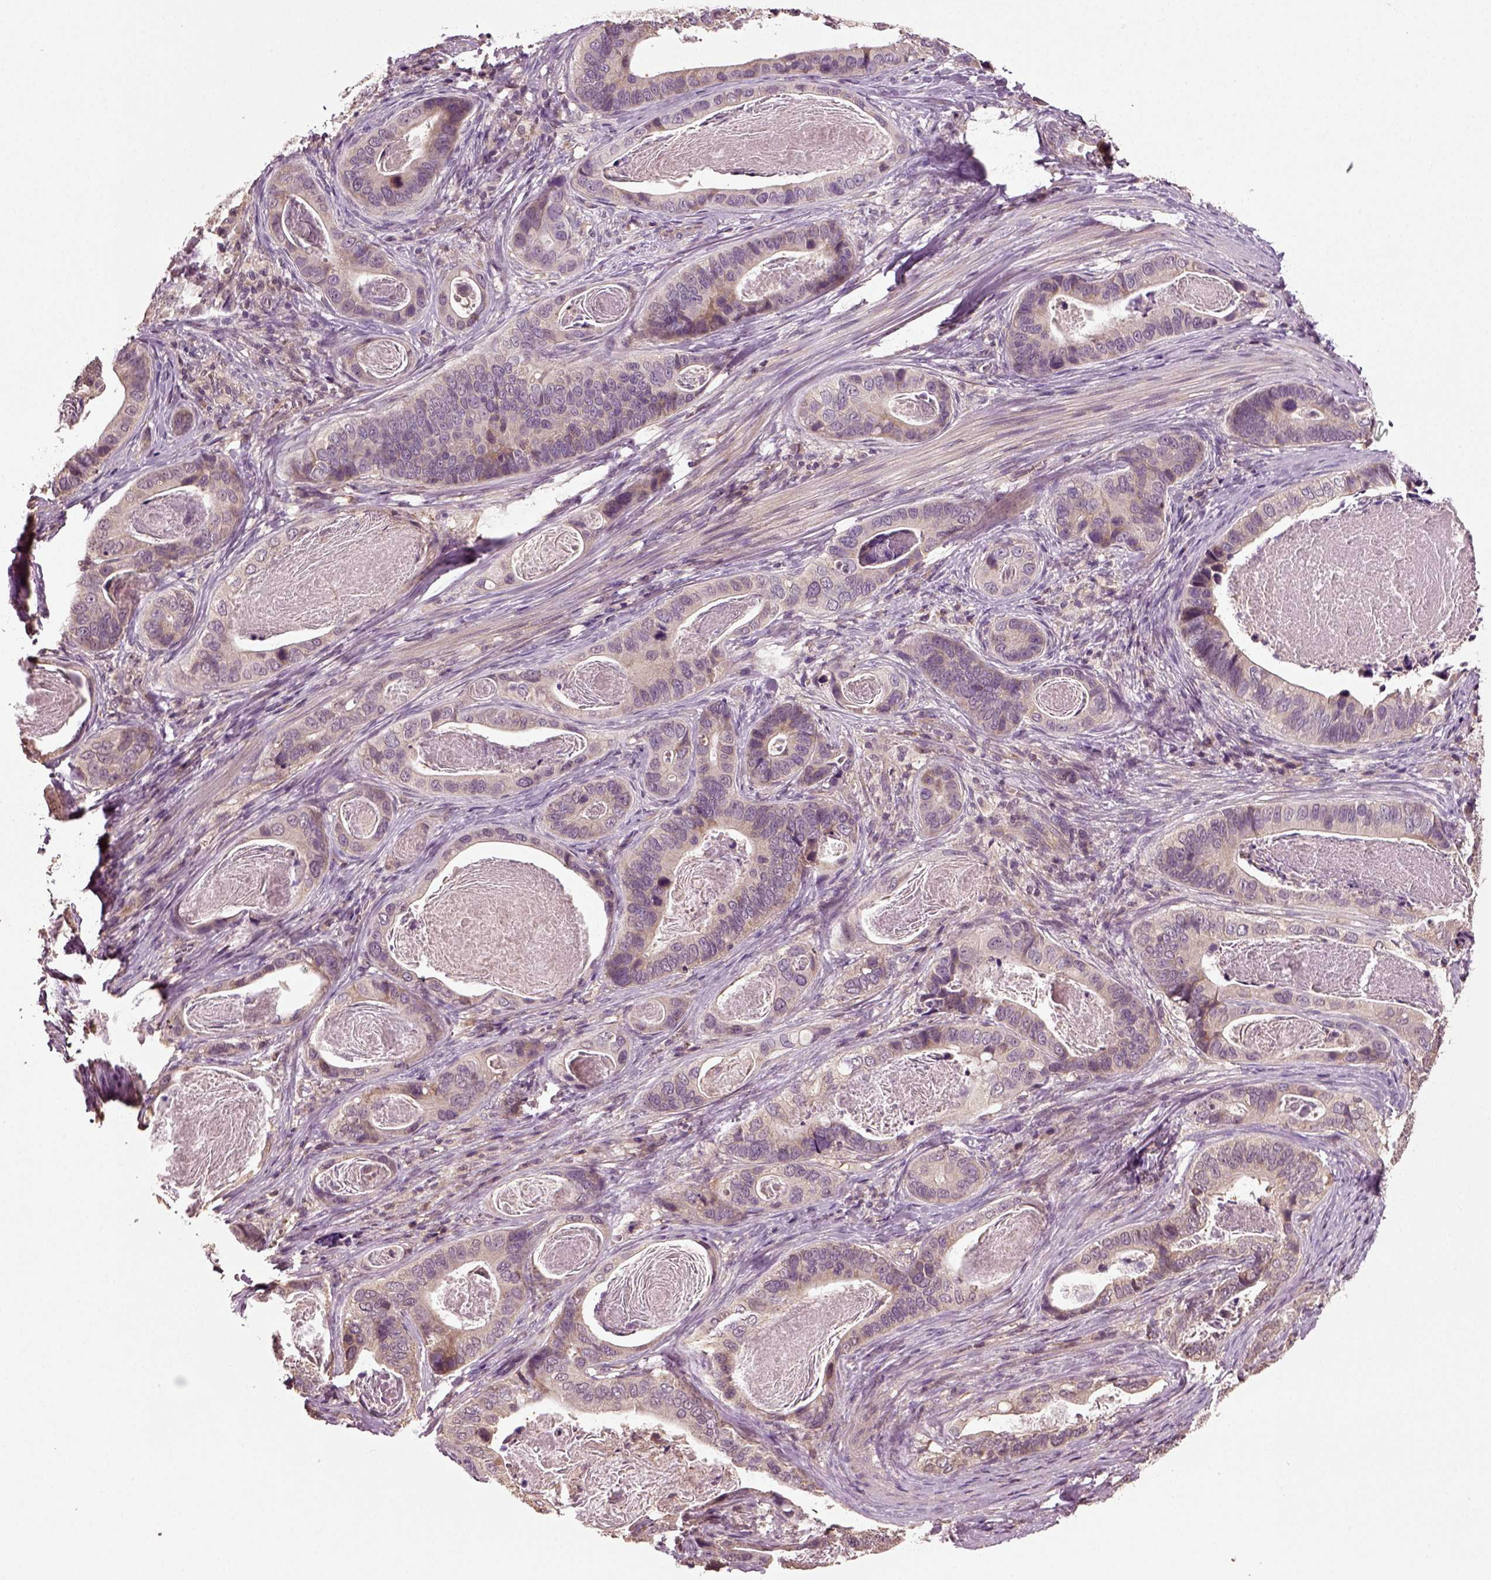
{"staining": {"intensity": "moderate", "quantity": "<25%", "location": "cytoplasmic/membranous"}, "tissue": "stomach cancer", "cell_type": "Tumor cells", "image_type": "cancer", "snomed": [{"axis": "morphology", "description": "Adenocarcinoma, NOS"}, {"axis": "topography", "description": "Stomach"}], "caption": "This is a histology image of immunohistochemistry (IHC) staining of stomach adenocarcinoma, which shows moderate positivity in the cytoplasmic/membranous of tumor cells.", "gene": "ERV3-1", "patient": {"sex": "male", "age": 84}}